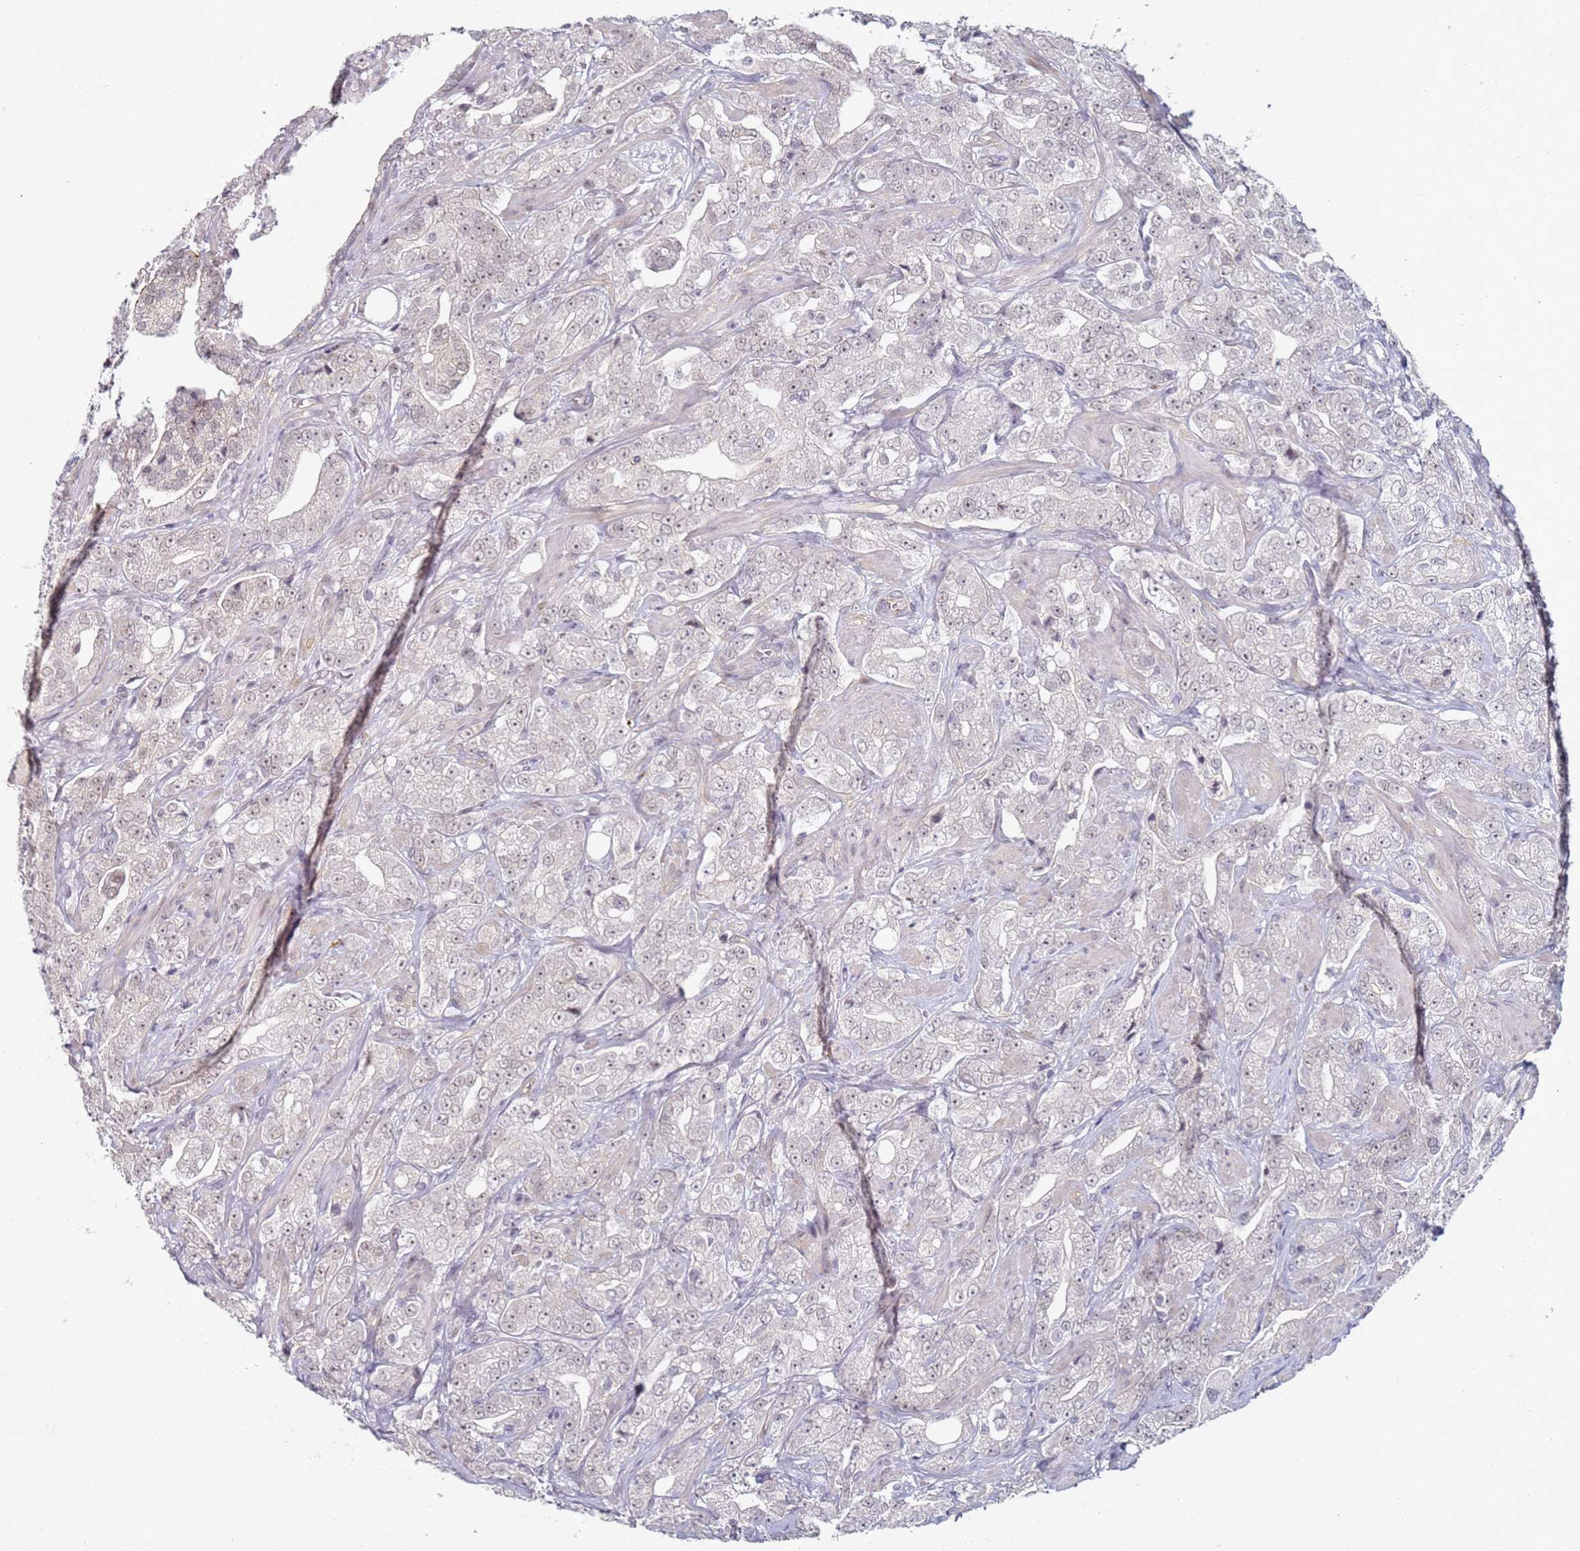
{"staining": {"intensity": "weak", "quantity": ">75%", "location": "nuclear"}, "tissue": "prostate cancer", "cell_type": "Tumor cells", "image_type": "cancer", "snomed": [{"axis": "morphology", "description": "Adenocarcinoma, Low grade"}, {"axis": "topography", "description": "Prostate"}], "caption": "Brown immunohistochemical staining in prostate cancer (low-grade adenocarcinoma) shows weak nuclear staining in approximately >75% of tumor cells.", "gene": "ATF6B", "patient": {"sex": "male", "age": 67}}